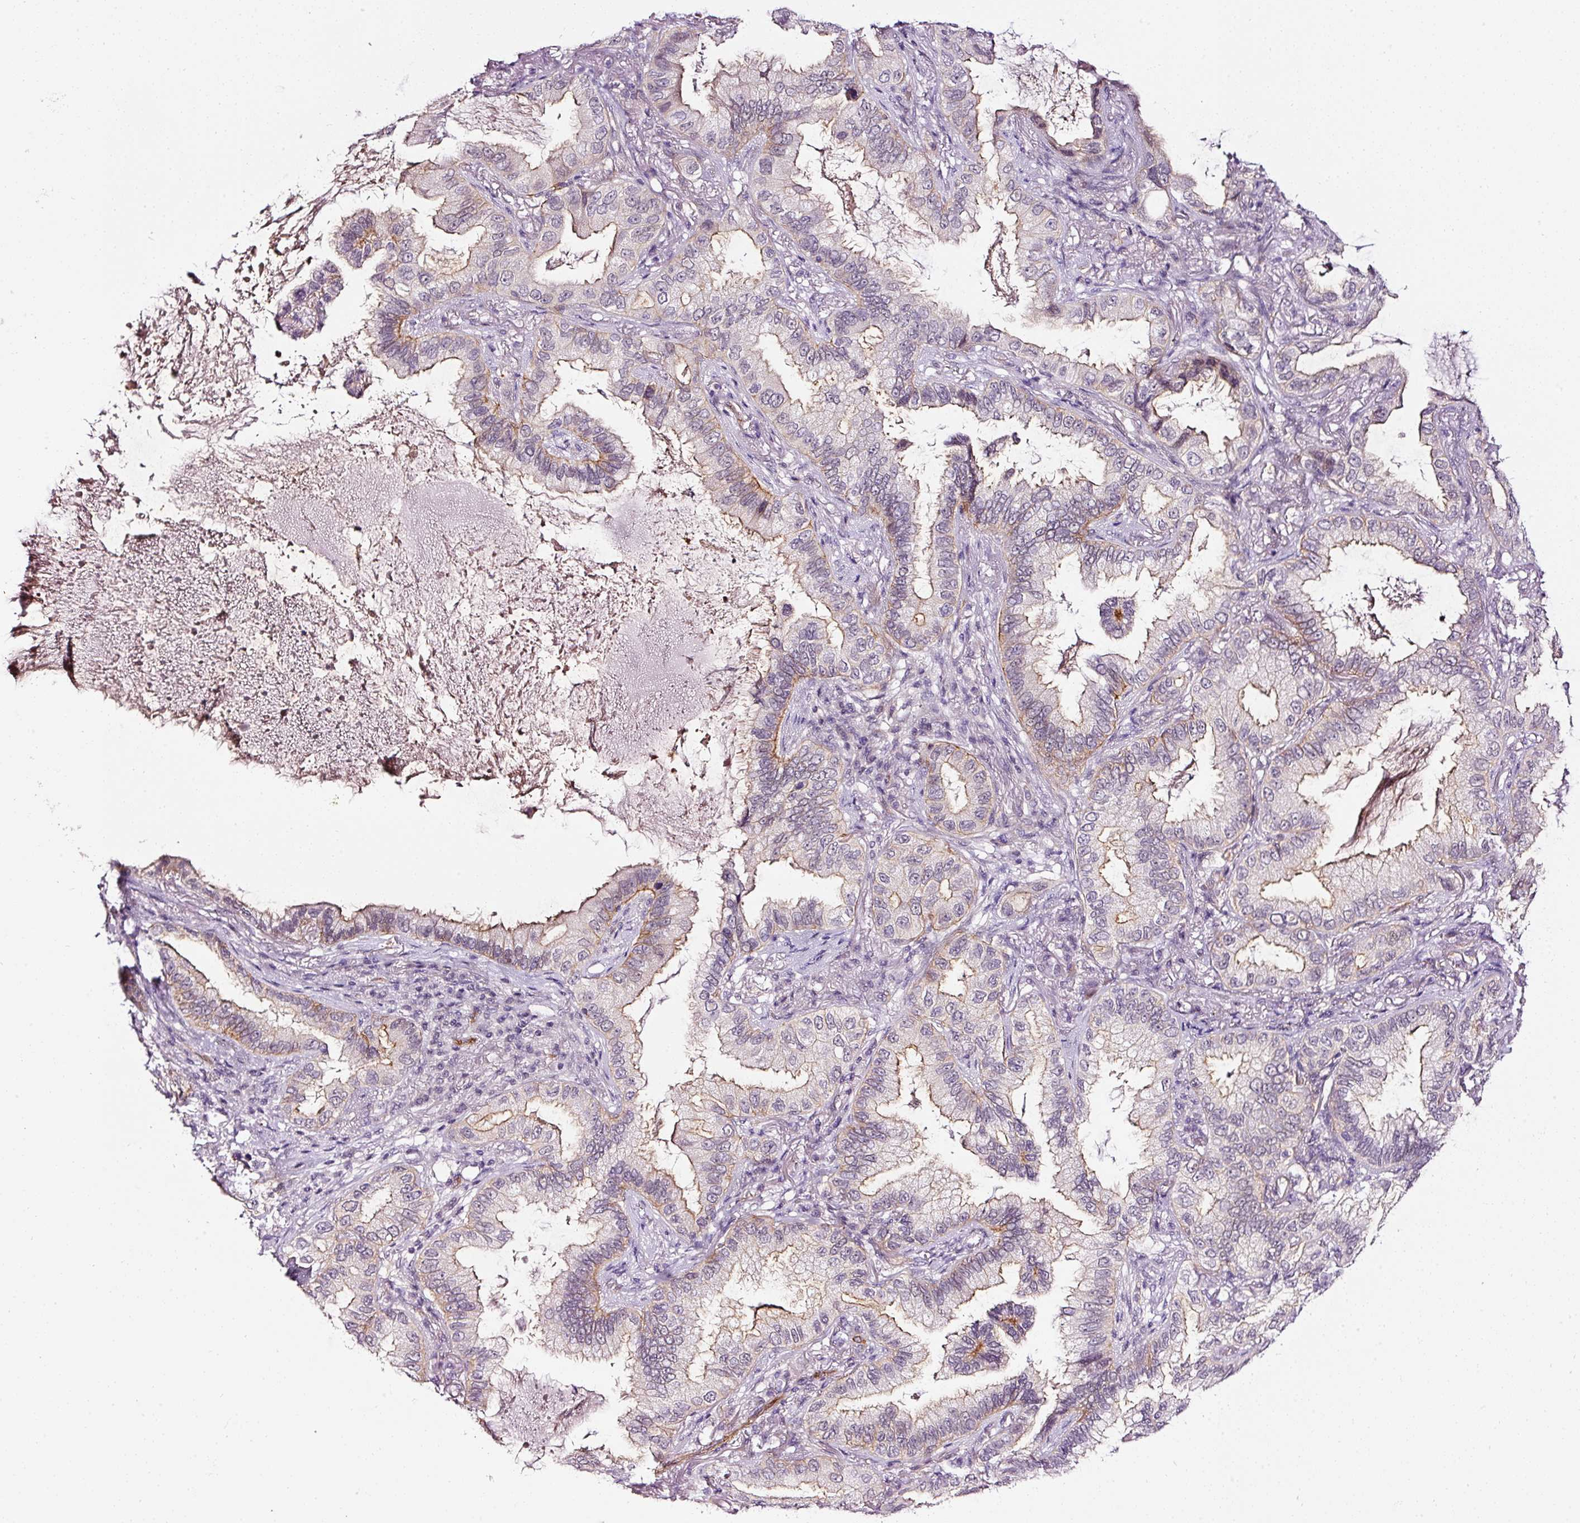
{"staining": {"intensity": "moderate", "quantity": "<25%", "location": "cytoplasmic/membranous"}, "tissue": "lung cancer", "cell_type": "Tumor cells", "image_type": "cancer", "snomed": [{"axis": "morphology", "description": "Adenocarcinoma, NOS"}, {"axis": "topography", "description": "Lung"}], "caption": "A brown stain labels moderate cytoplasmic/membranous positivity of a protein in lung cancer (adenocarcinoma) tumor cells.", "gene": "ABCB4", "patient": {"sex": "female", "age": 69}}